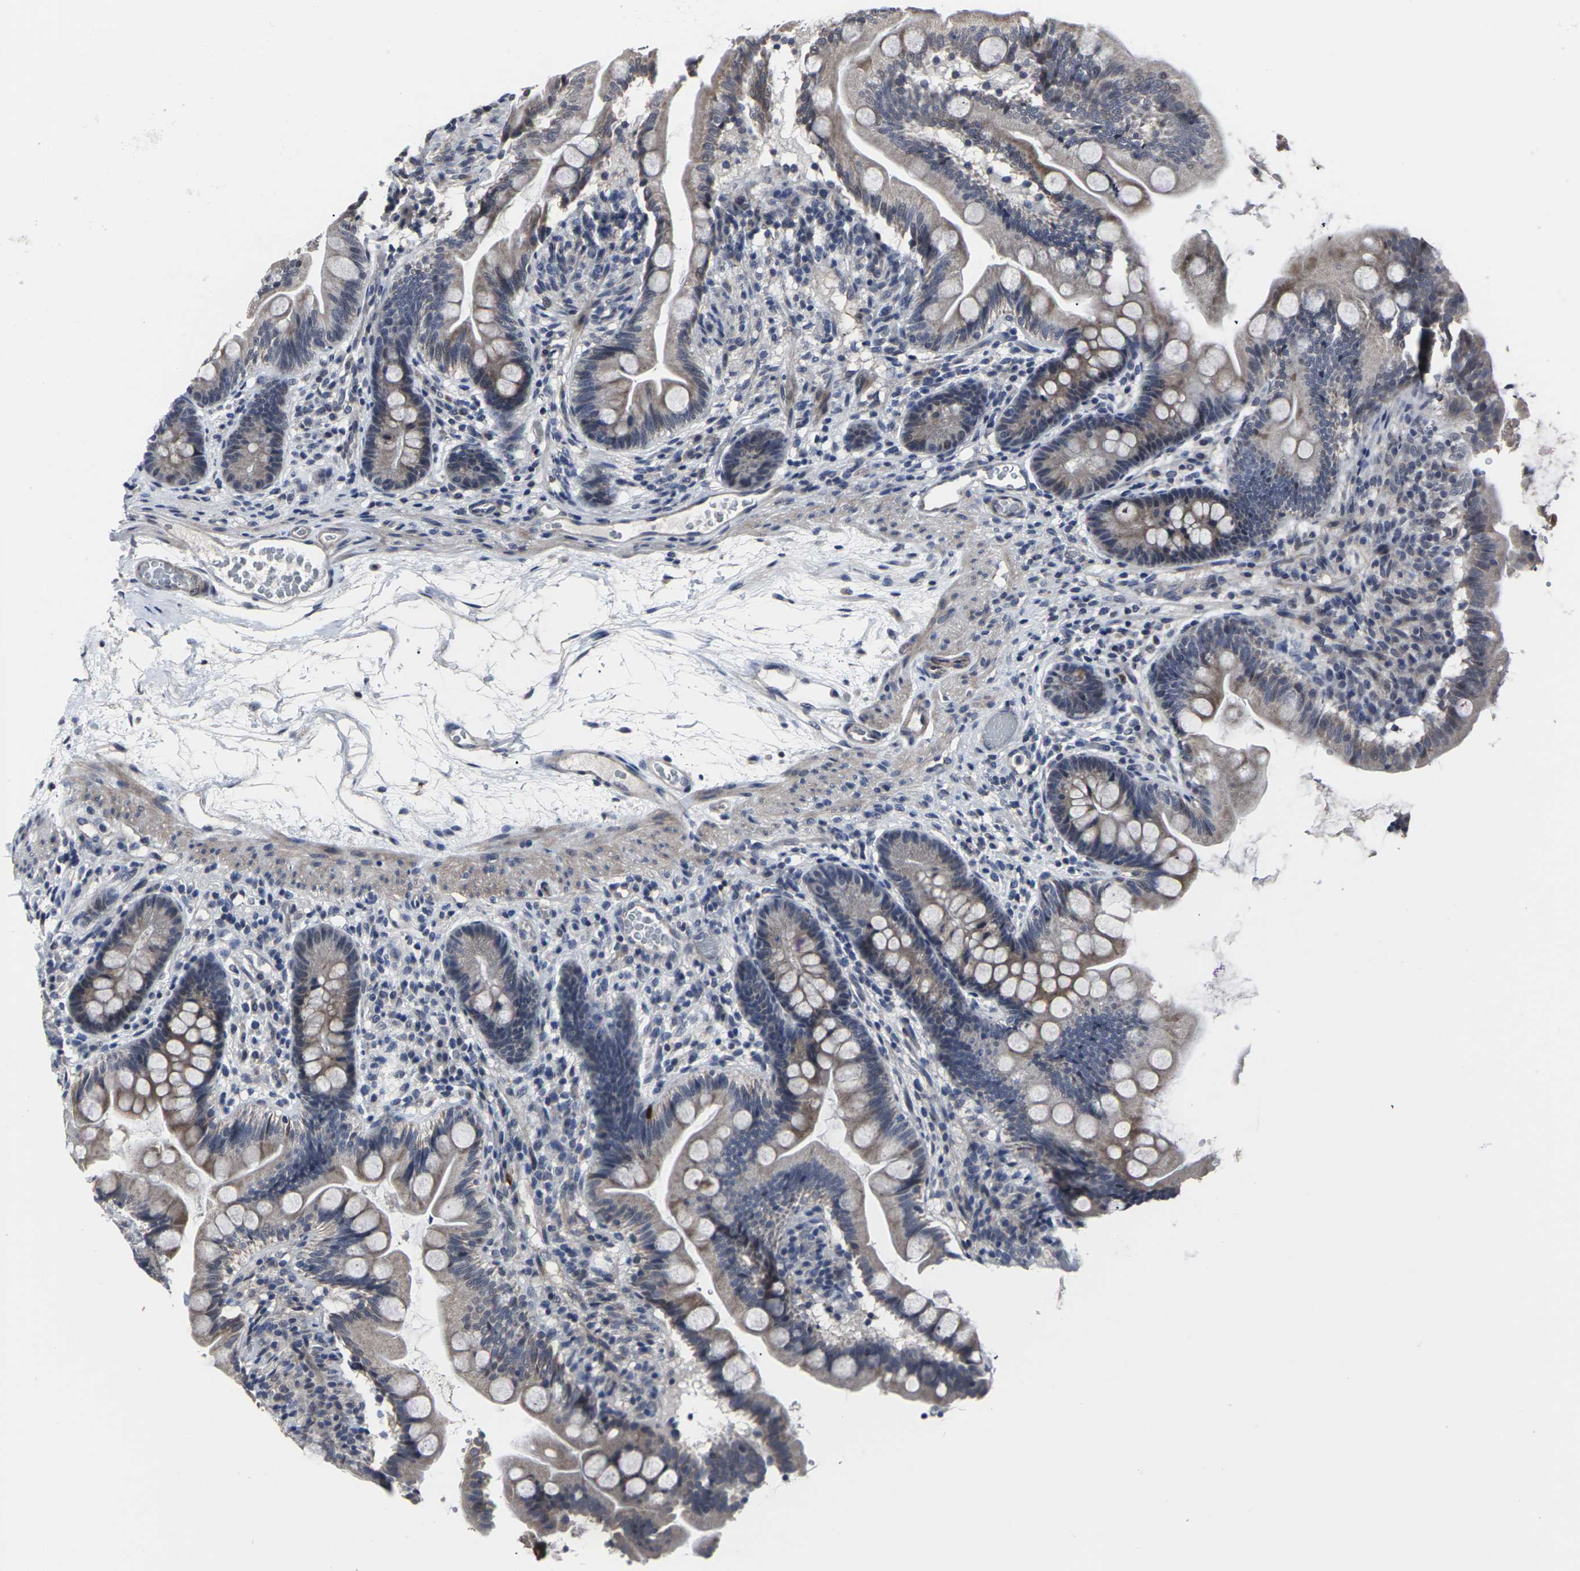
{"staining": {"intensity": "moderate", "quantity": "25%-75%", "location": "cytoplasmic/membranous"}, "tissue": "small intestine", "cell_type": "Glandular cells", "image_type": "normal", "snomed": [{"axis": "morphology", "description": "Normal tissue, NOS"}, {"axis": "topography", "description": "Small intestine"}], "caption": "Benign small intestine exhibits moderate cytoplasmic/membranous staining in approximately 25%-75% of glandular cells.", "gene": "MSANTD4", "patient": {"sex": "female", "age": 56}}